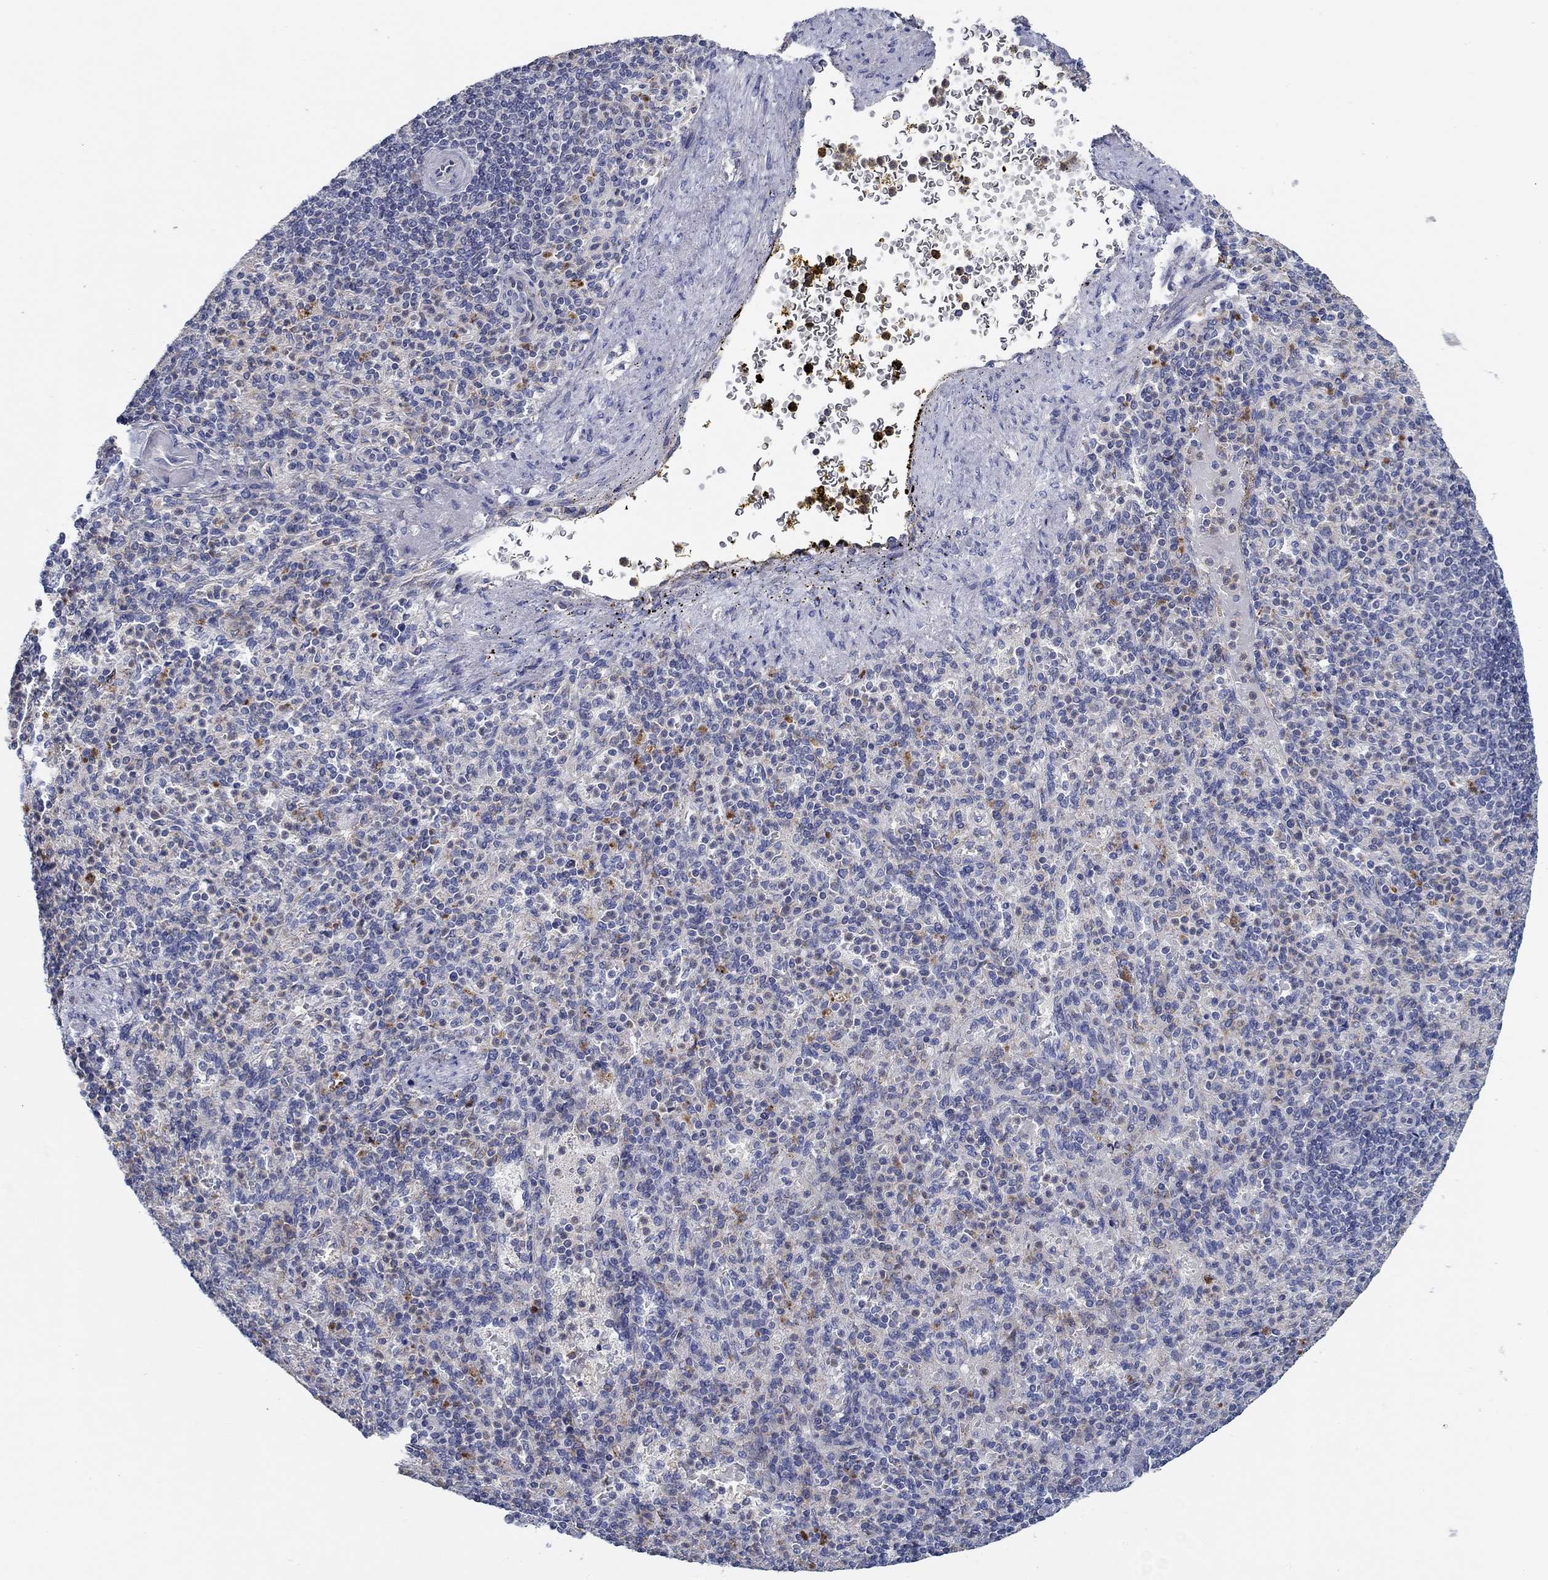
{"staining": {"intensity": "negative", "quantity": "none", "location": "none"}, "tissue": "spleen", "cell_type": "Cells in red pulp", "image_type": "normal", "snomed": [{"axis": "morphology", "description": "Normal tissue, NOS"}, {"axis": "topography", "description": "Spleen"}], "caption": "The photomicrograph shows no significant positivity in cells in red pulp of spleen. (Brightfield microscopy of DAB (3,3'-diaminobenzidine) immunohistochemistry at high magnification).", "gene": "CFAP61", "patient": {"sex": "female", "age": 74}}